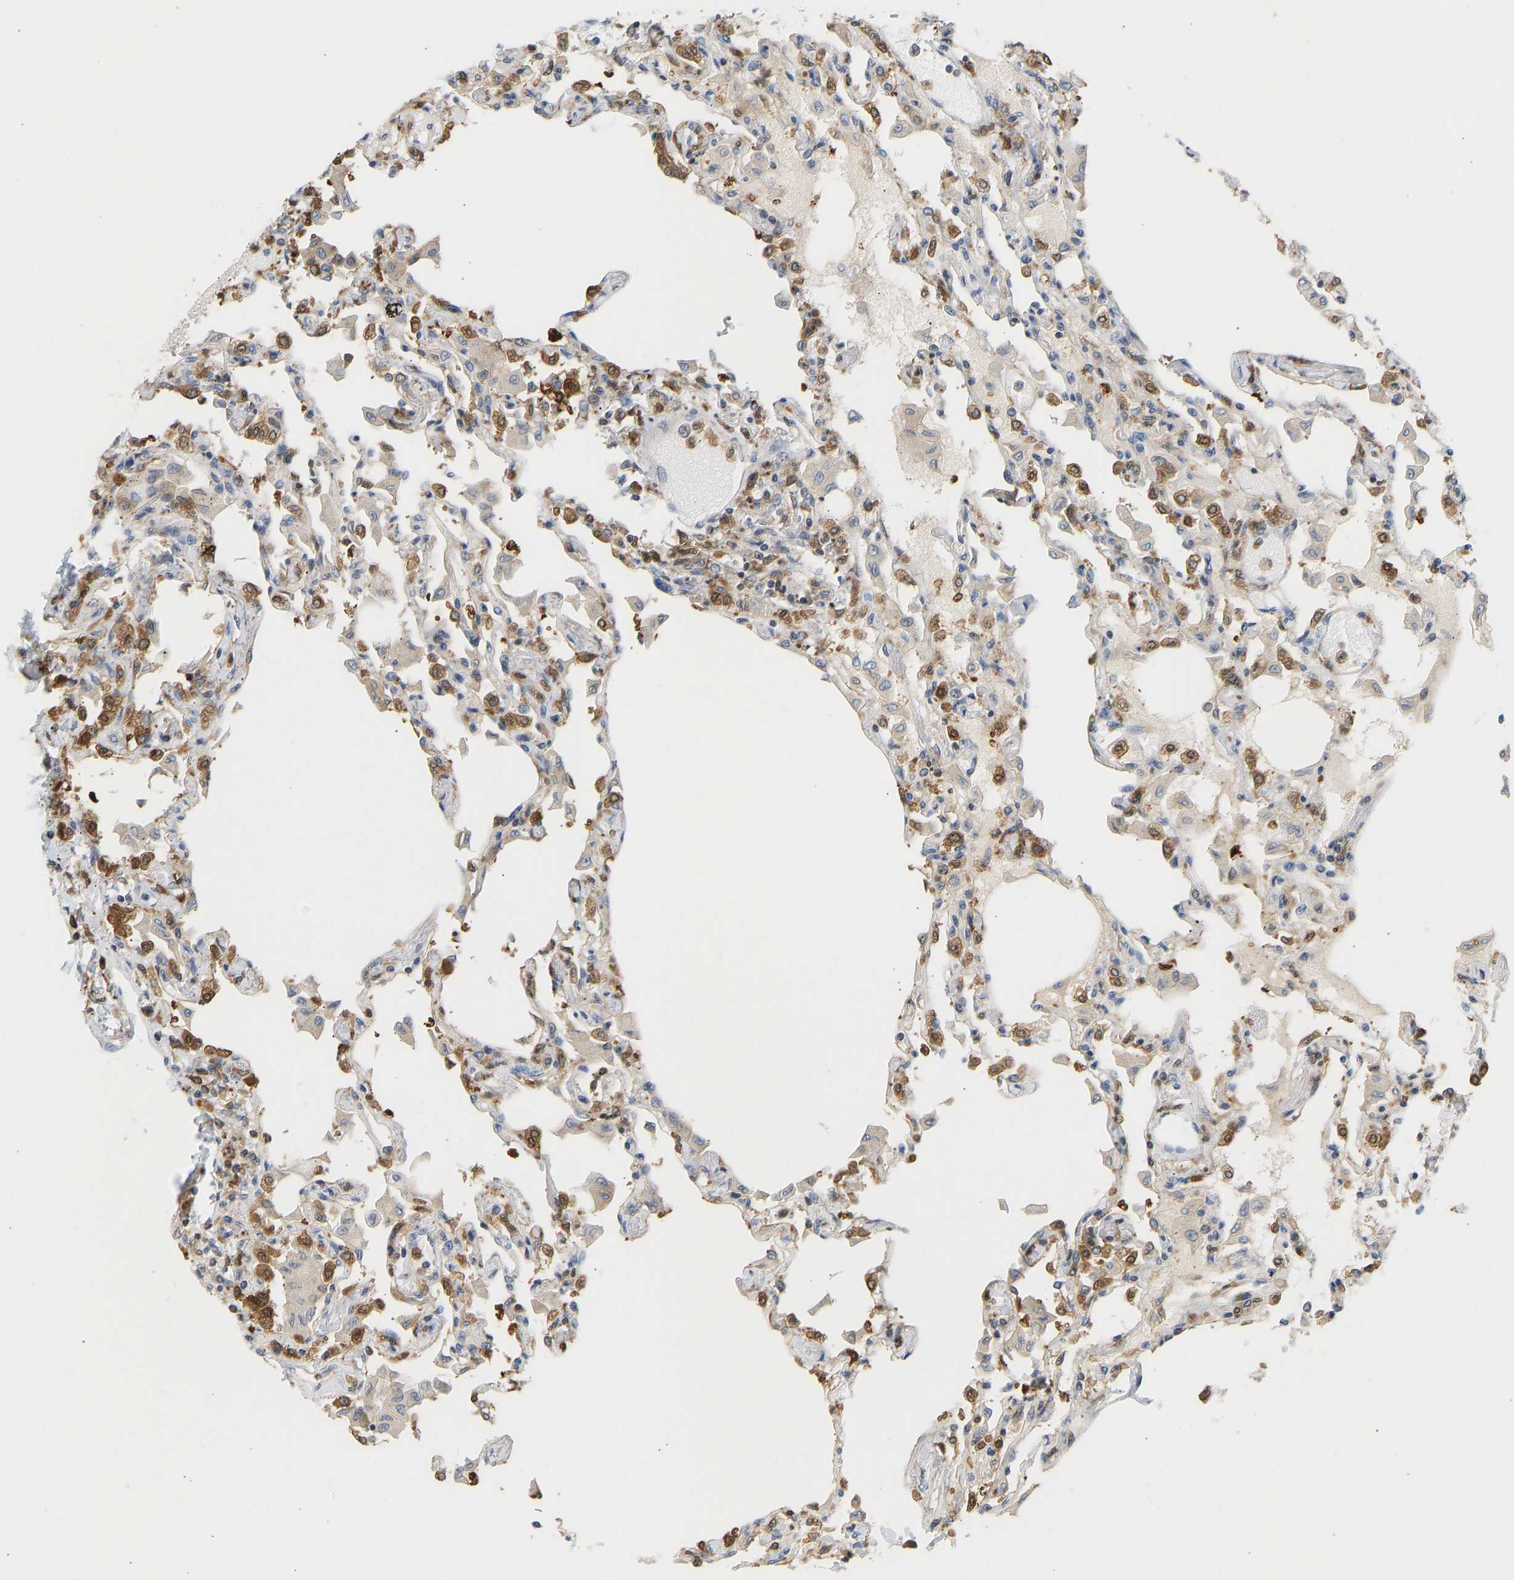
{"staining": {"intensity": "strong", "quantity": "25%-75%", "location": "cytoplasmic/membranous"}, "tissue": "lung", "cell_type": "Alveolar cells", "image_type": "normal", "snomed": [{"axis": "morphology", "description": "Normal tissue, NOS"}, {"axis": "topography", "description": "Bronchus"}, {"axis": "topography", "description": "Lung"}], "caption": "Brown immunohistochemical staining in normal human lung exhibits strong cytoplasmic/membranous expression in about 25%-75% of alveolar cells. (DAB (3,3'-diaminobenzidine) IHC with brightfield microscopy, high magnification).", "gene": "ENO1", "patient": {"sex": "female", "age": 49}}